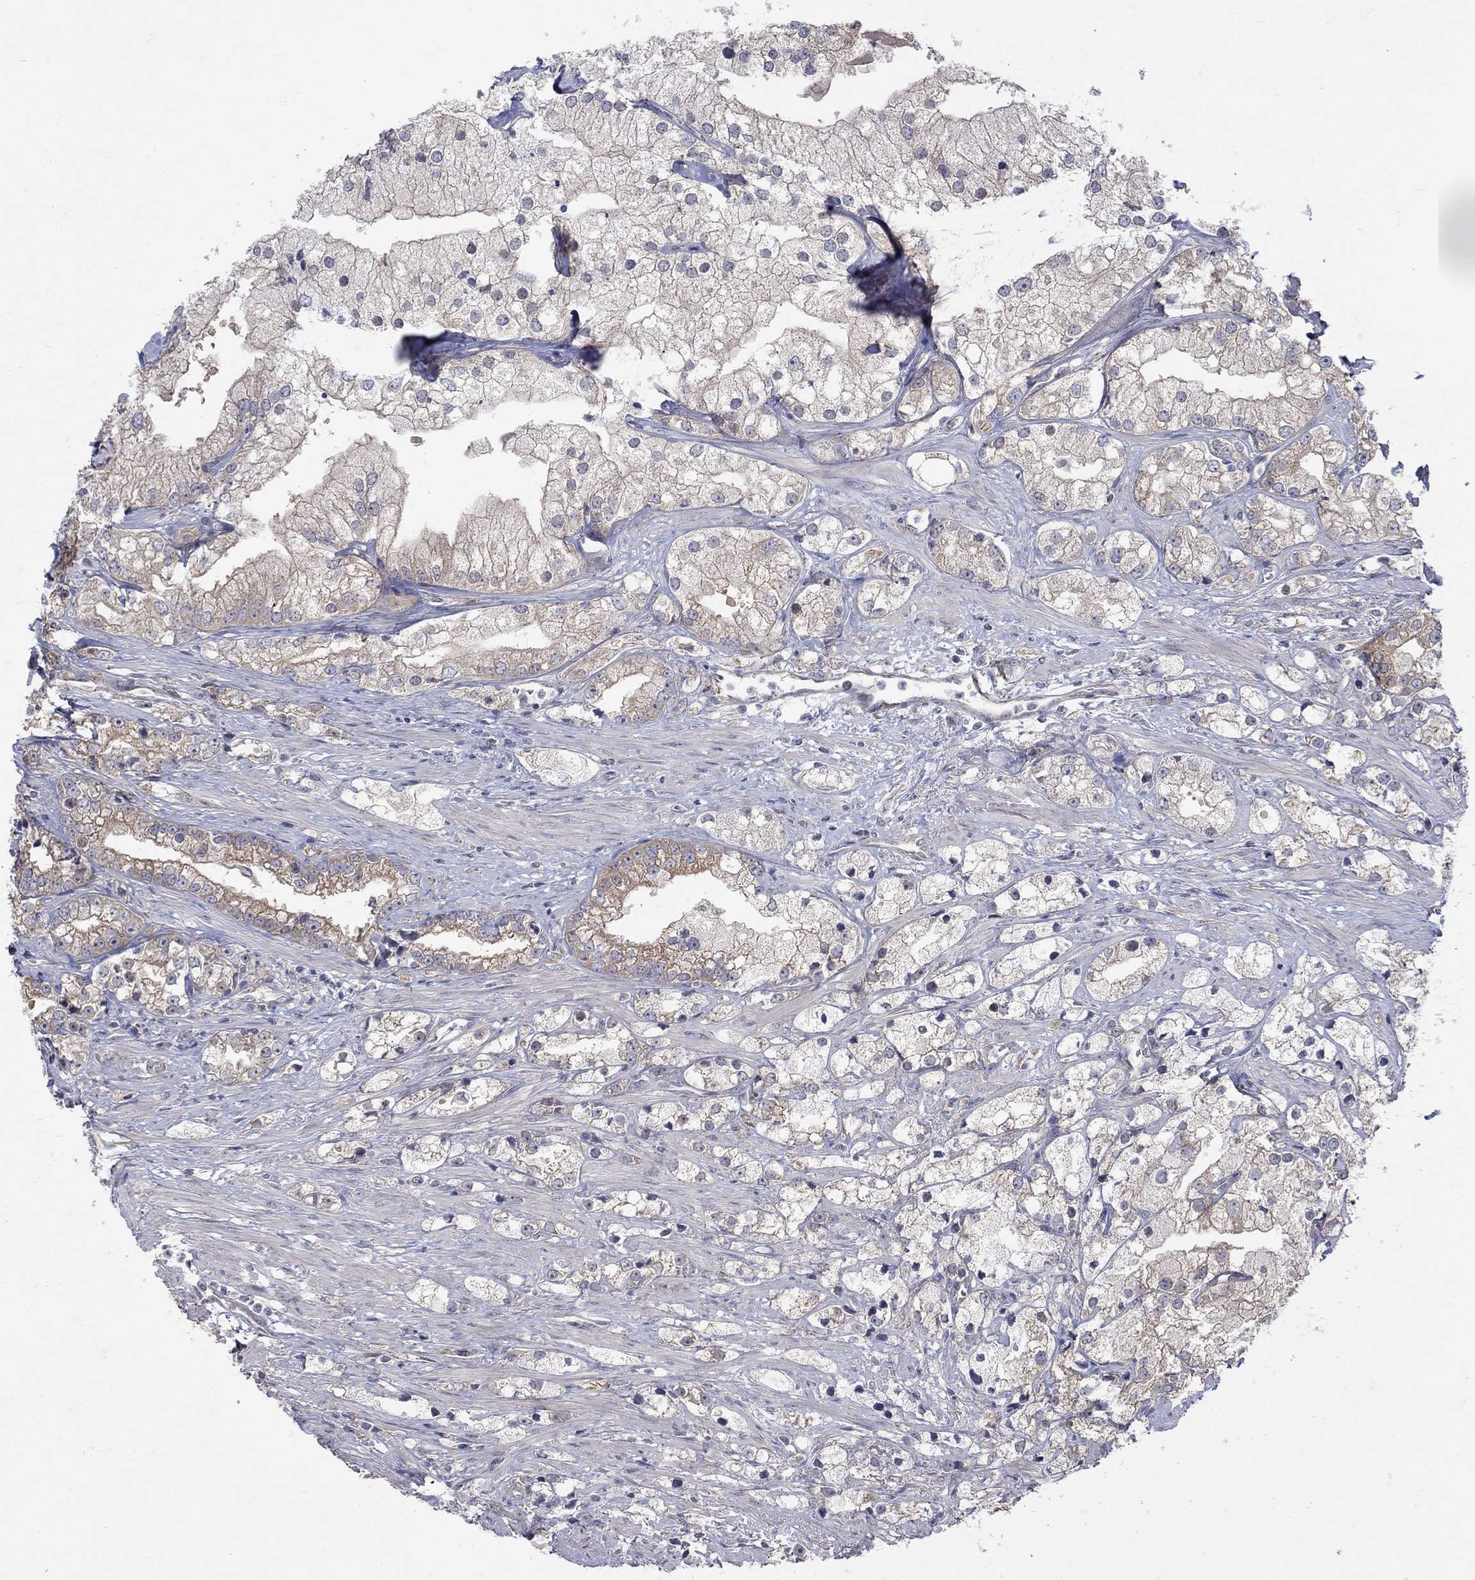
{"staining": {"intensity": "moderate", "quantity": "<25%", "location": "cytoplasmic/membranous"}, "tissue": "prostate cancer", "cell_type": "Tumor cells", "image_type": "cancer", "snomed": [{"axis": "morphology", "description": "Adenocarcinoma, NOS"}, {"axis": "topography", "description": "Prostate and seminal vesicle, NOS"}, {"axis": "topography", "description": "Prostate"}], "caption": "IHC (DAB) staining of human prostate adenocarcinoma reveals moderate cytoplasmic/membranous protein positivity in approximately <25% of tumor cells. Using DAB (brown) and hematoxylin (blue) stains, captured at high magnification using brightfield microscopy.", "gene": "SH2B1", "patient": {"sex": "male", "age": 79}}